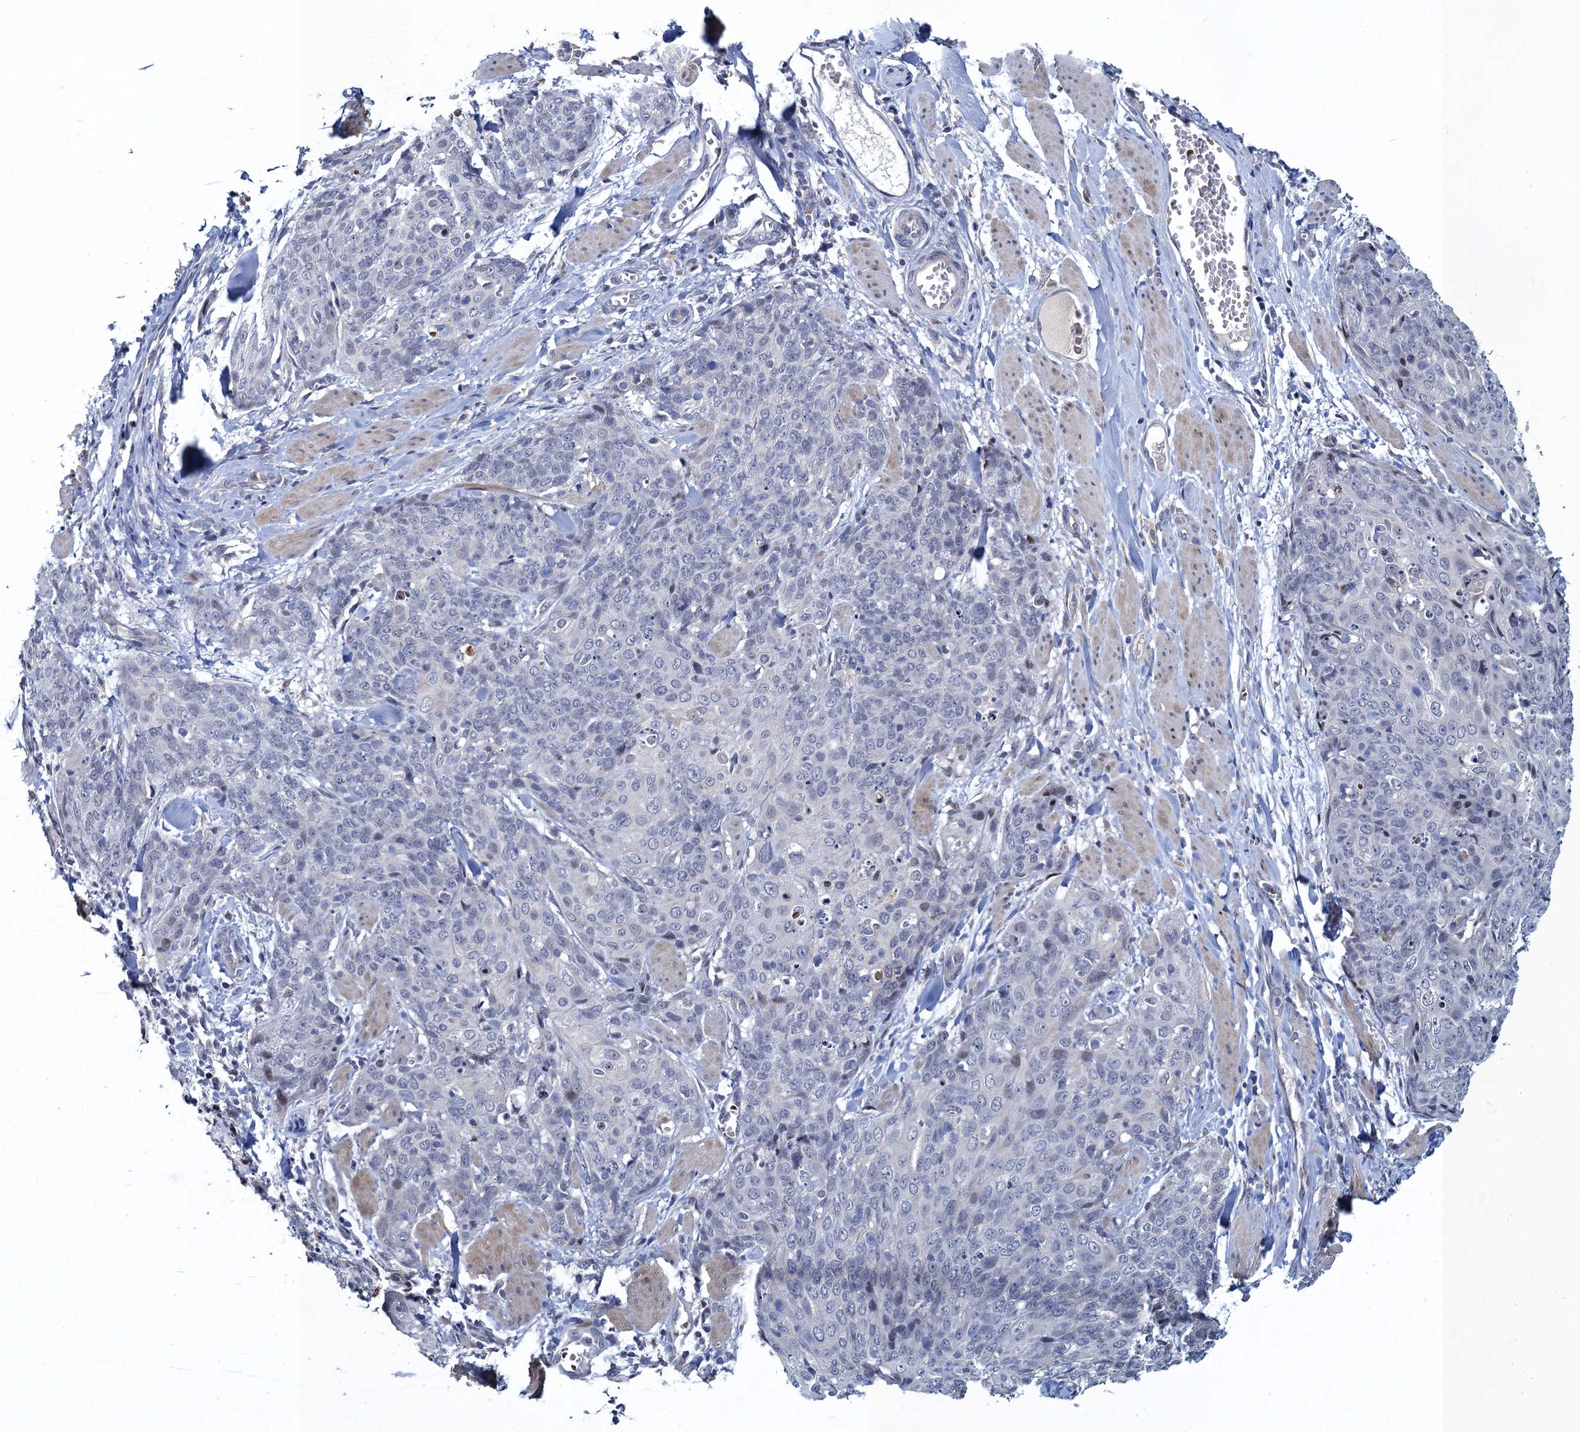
{"staining": {"intensity": "negative", "quantity": "none", "location": "none"}, "tissue": "skin cancer", "cell_type": "Tumor cells", "image_type": "cancer", "snomed": [{"axis": "morphology", "description": "Squamous cell carcinoma, NOS"}, {"axis": "topography", "description": "Skin"}, {"axis": "topography", "description": "Vulva"}], "caption": "Tumor cells are negative for brown protein staining in squamous cell carcinoma (skin). The staining is performed using DAB (3,3'-diaminobenzidine) brown chromogen with nuclei counter-stained in using hematoxylin.", "gene": "ATOSA", "patient": {"sex": "female", "age": 85}}